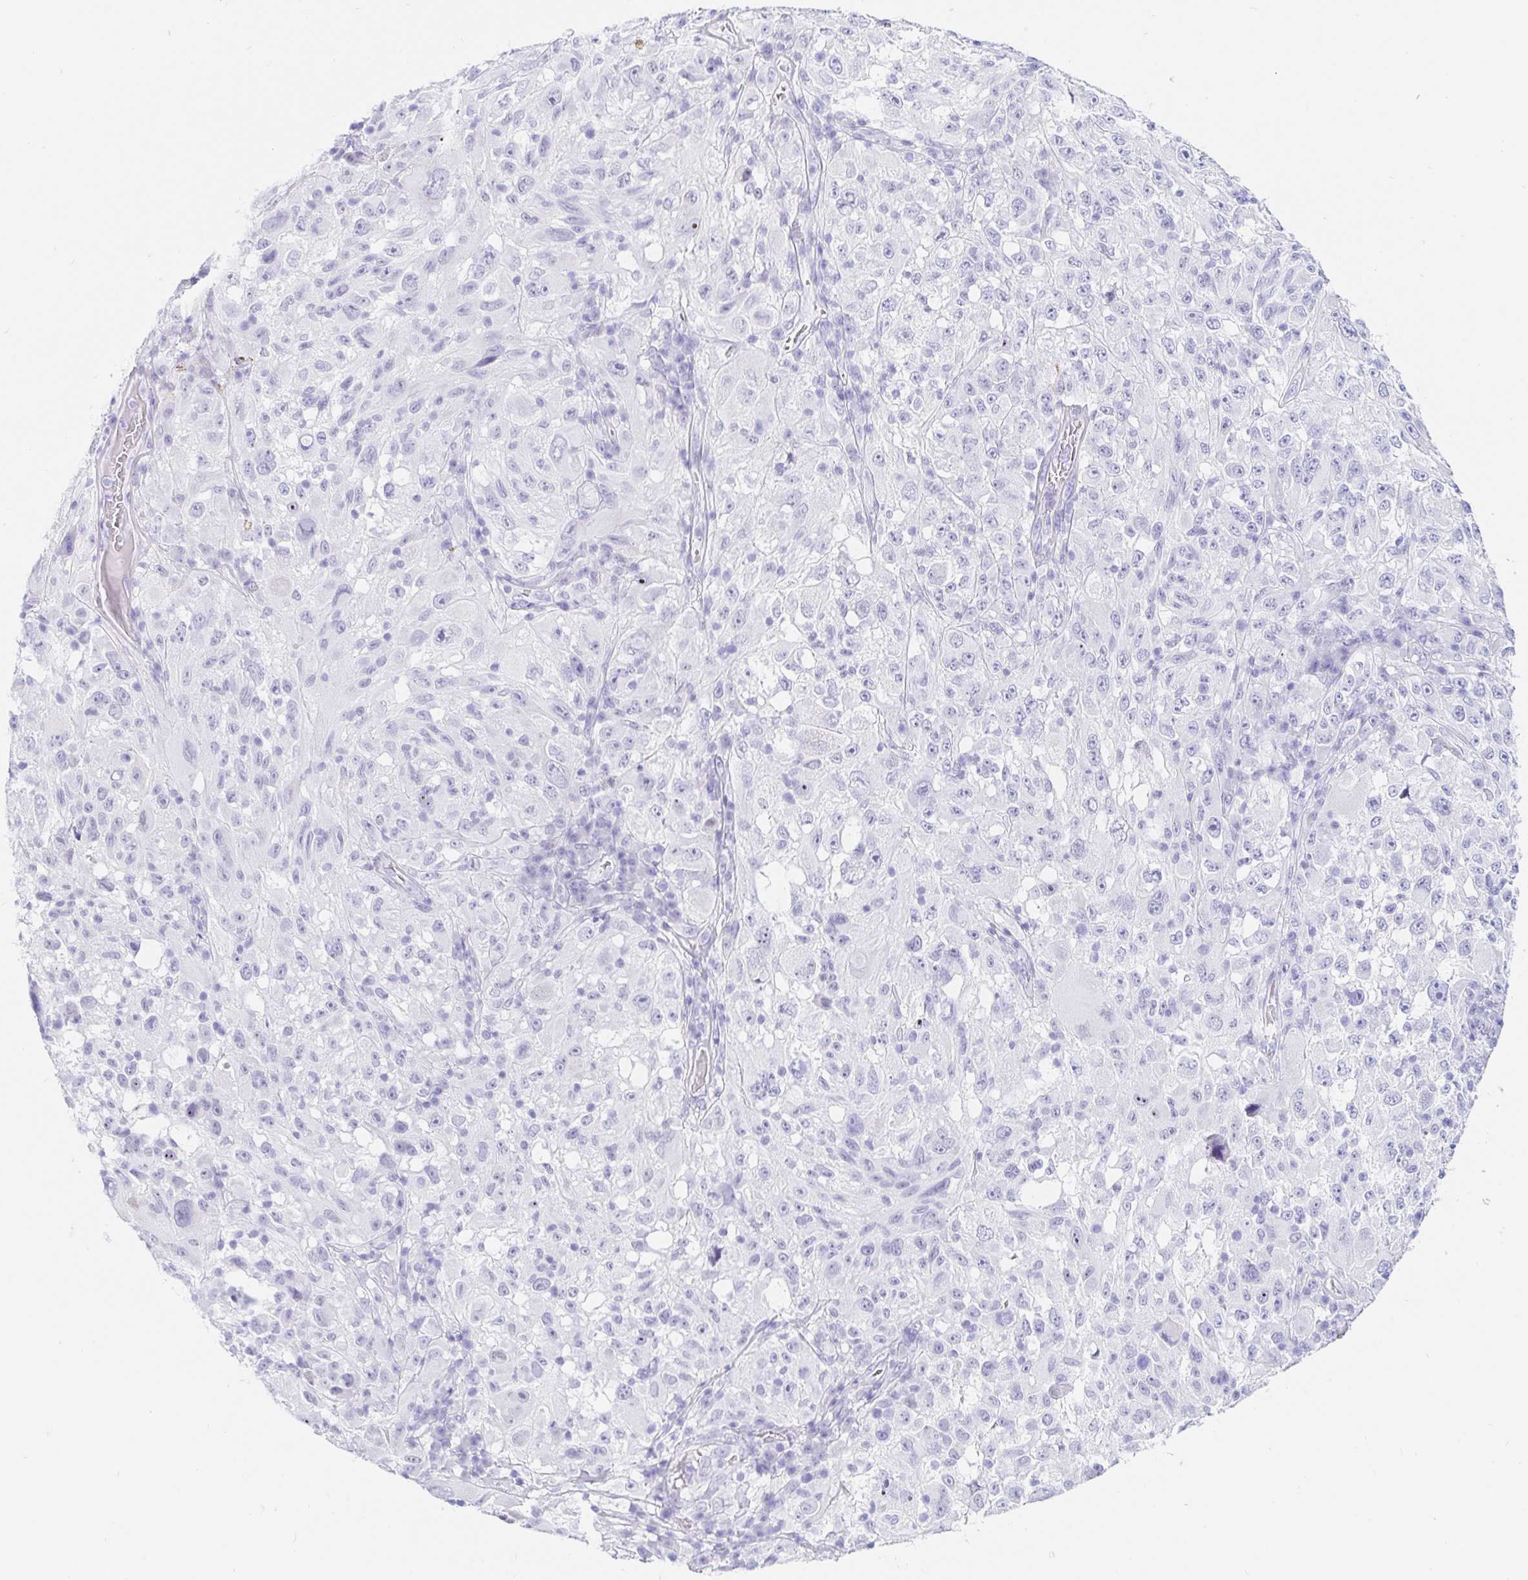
{"staining": {"intensity": "negative", "quantity": "none", "location": "none"}, "tissue": "melanoma", "cell_type": "Tumor cells", "image_type": "cancer", "snomed": [{"axis": "morphology", "description": "Malignant melanoma, NOS"}, {"axis": "topography", "description": "Skin"}], "caption": "The image reveals no significant expression in tumor cells of melanoma. (IHC, brightfield microscopy, high magnification).", "gene": "OR6T1", "patient": {"sex": "female", "age": 71}}